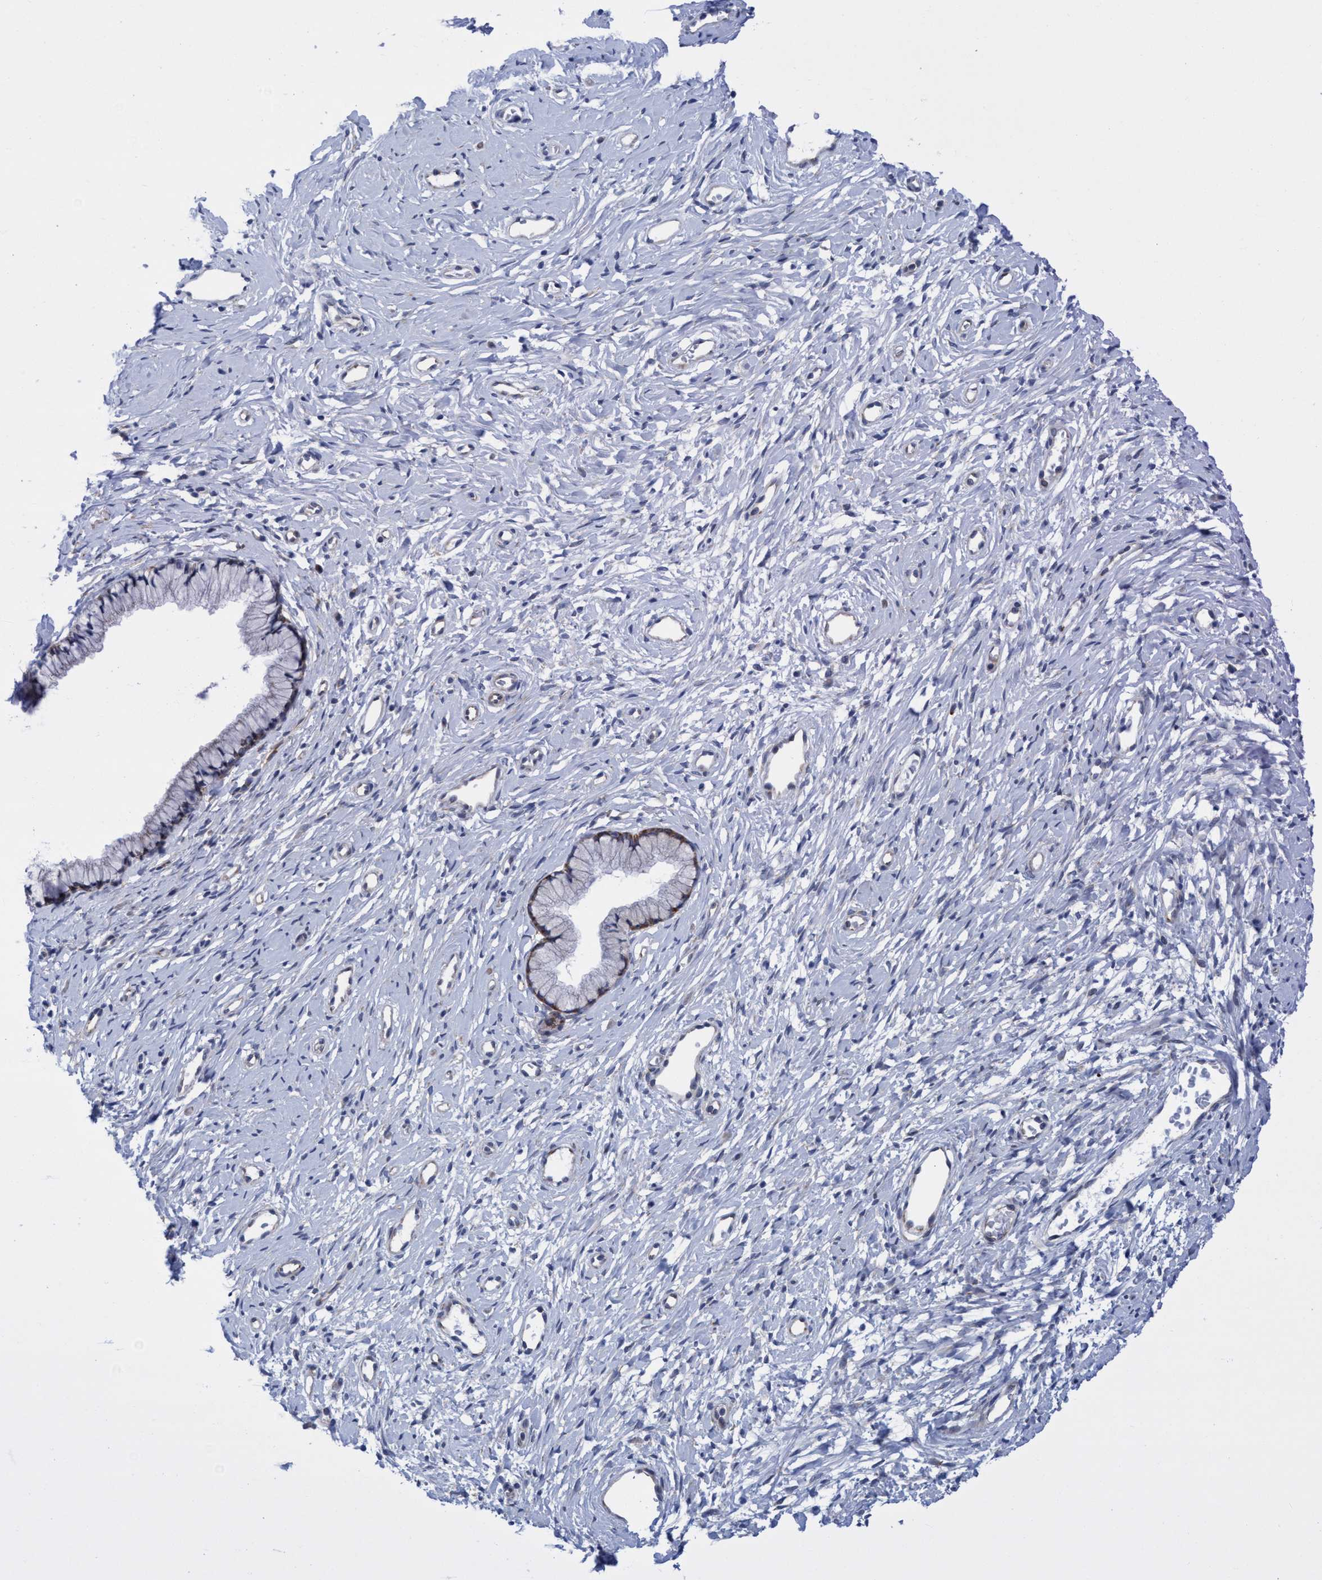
{"staining": {"intensity": "moderate", "quantity": "25%-75%", "location": "cytoplasmic/membranous"}, "tissue": "cervix", "cell_type": "Glandular cells", "image_type": "normal", "snomed": [{"axis": "morphology", "description": "Normal tissue, NOS"}, {"axis": "topography", "description": "Cervix"}], "caption": "Protein expression analysis of normal human cervix reveals moderate cytoplasmic/membranous staining in about 25%-75% of glandular cells.", "gene": "R3HCC1", "patient": {"sex": "female", "age": 77}}